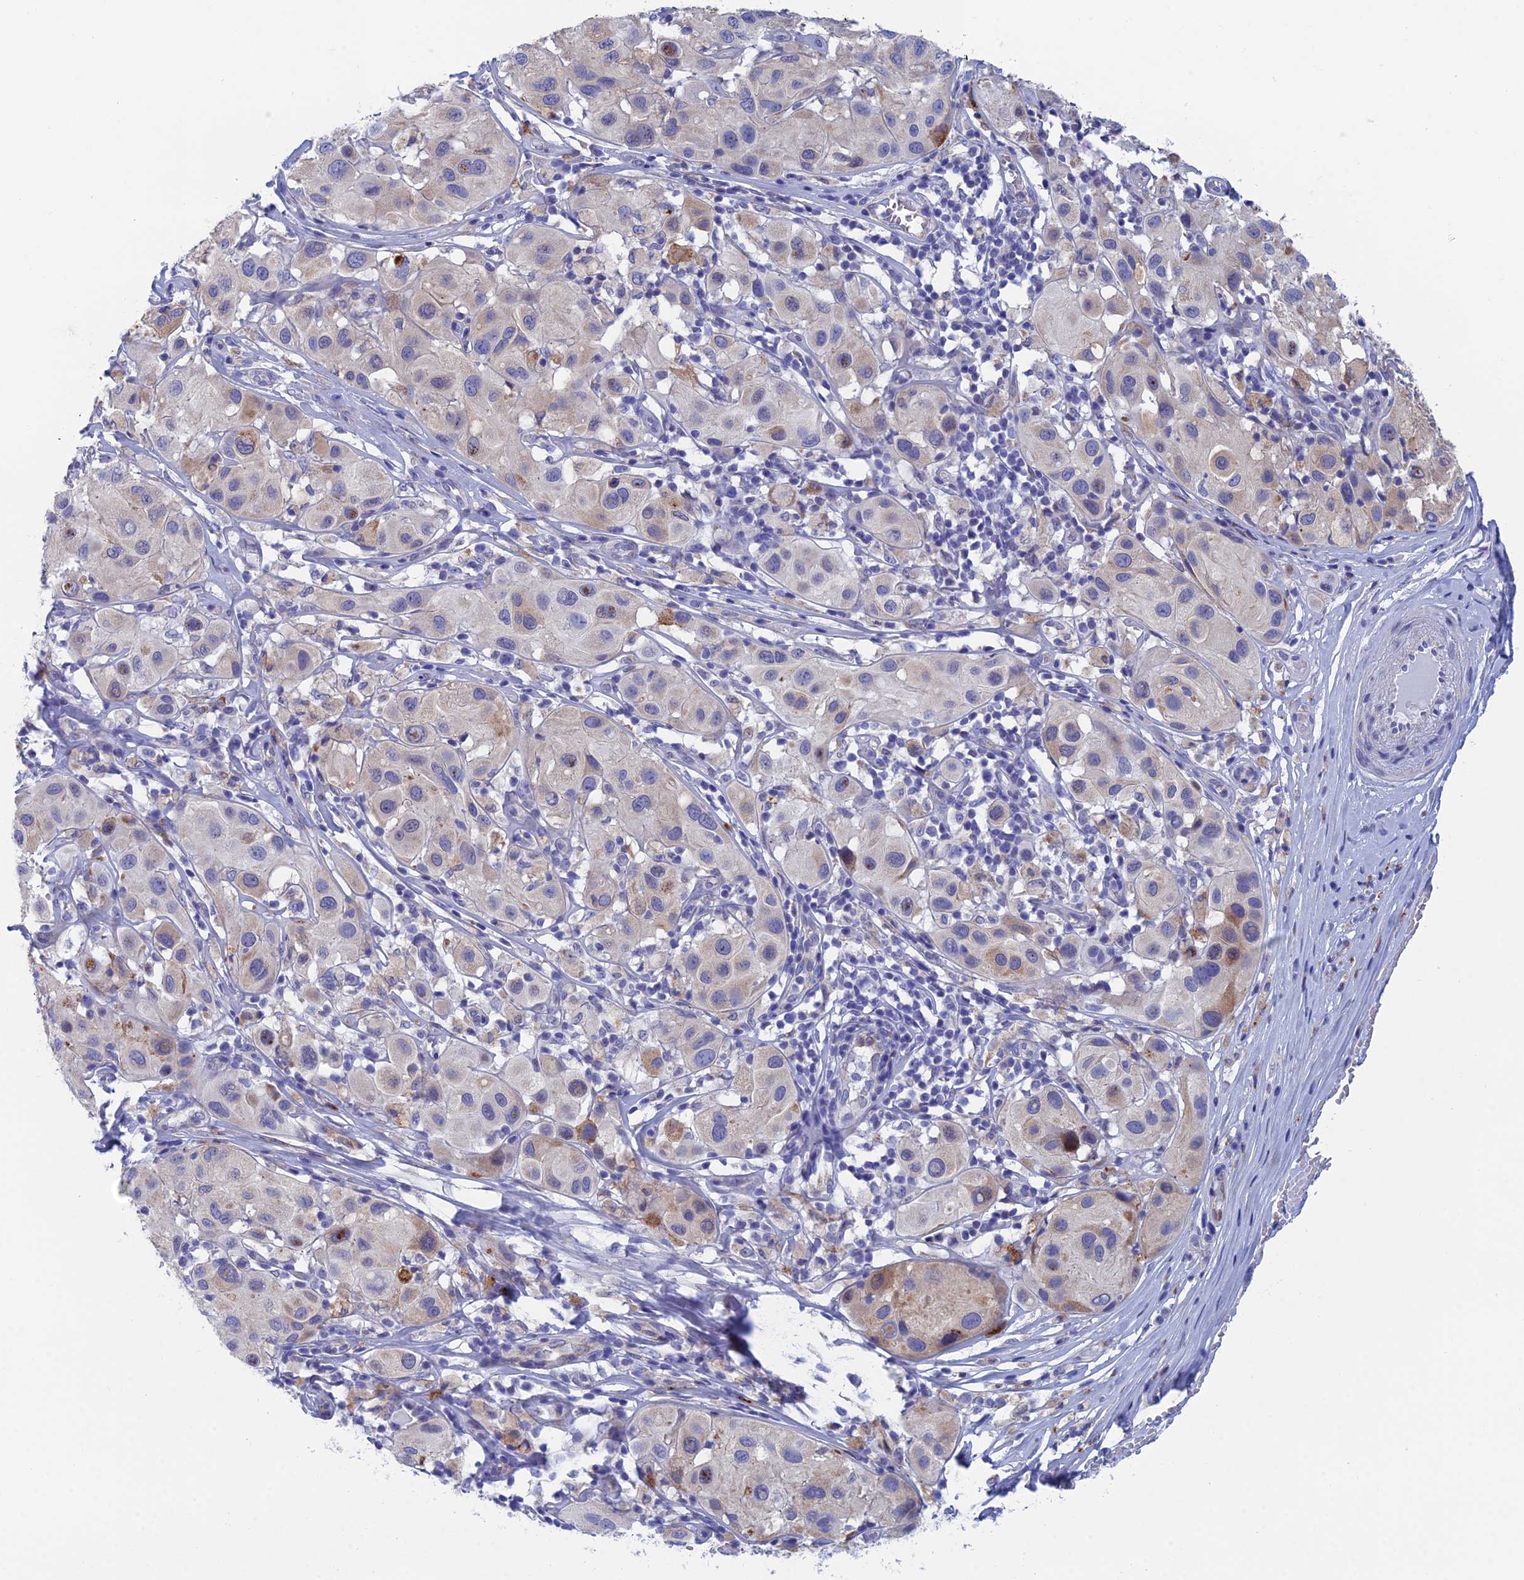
{"staining": {"intensity": "moderate", "quantity": "<25%", "location": "cytoplasmic/membranous"}, "tissue": "melanoma", "cell_type": "Tumor cells", "image_type": "cancer", "snomed": [{"axis": "morphology", "description": "Malignant melanoma, Metastatic site"}, {"axis": "topography", "description": "Skin"}], "caption": "Protein expression analysis of human malignant melanoma (metastatic site) reveals moderate cytoplasmic/membranous expression in about <25% of tumor cells.", "gene": "CFAP210", "patient": {"sex": "male", "age": 41}}